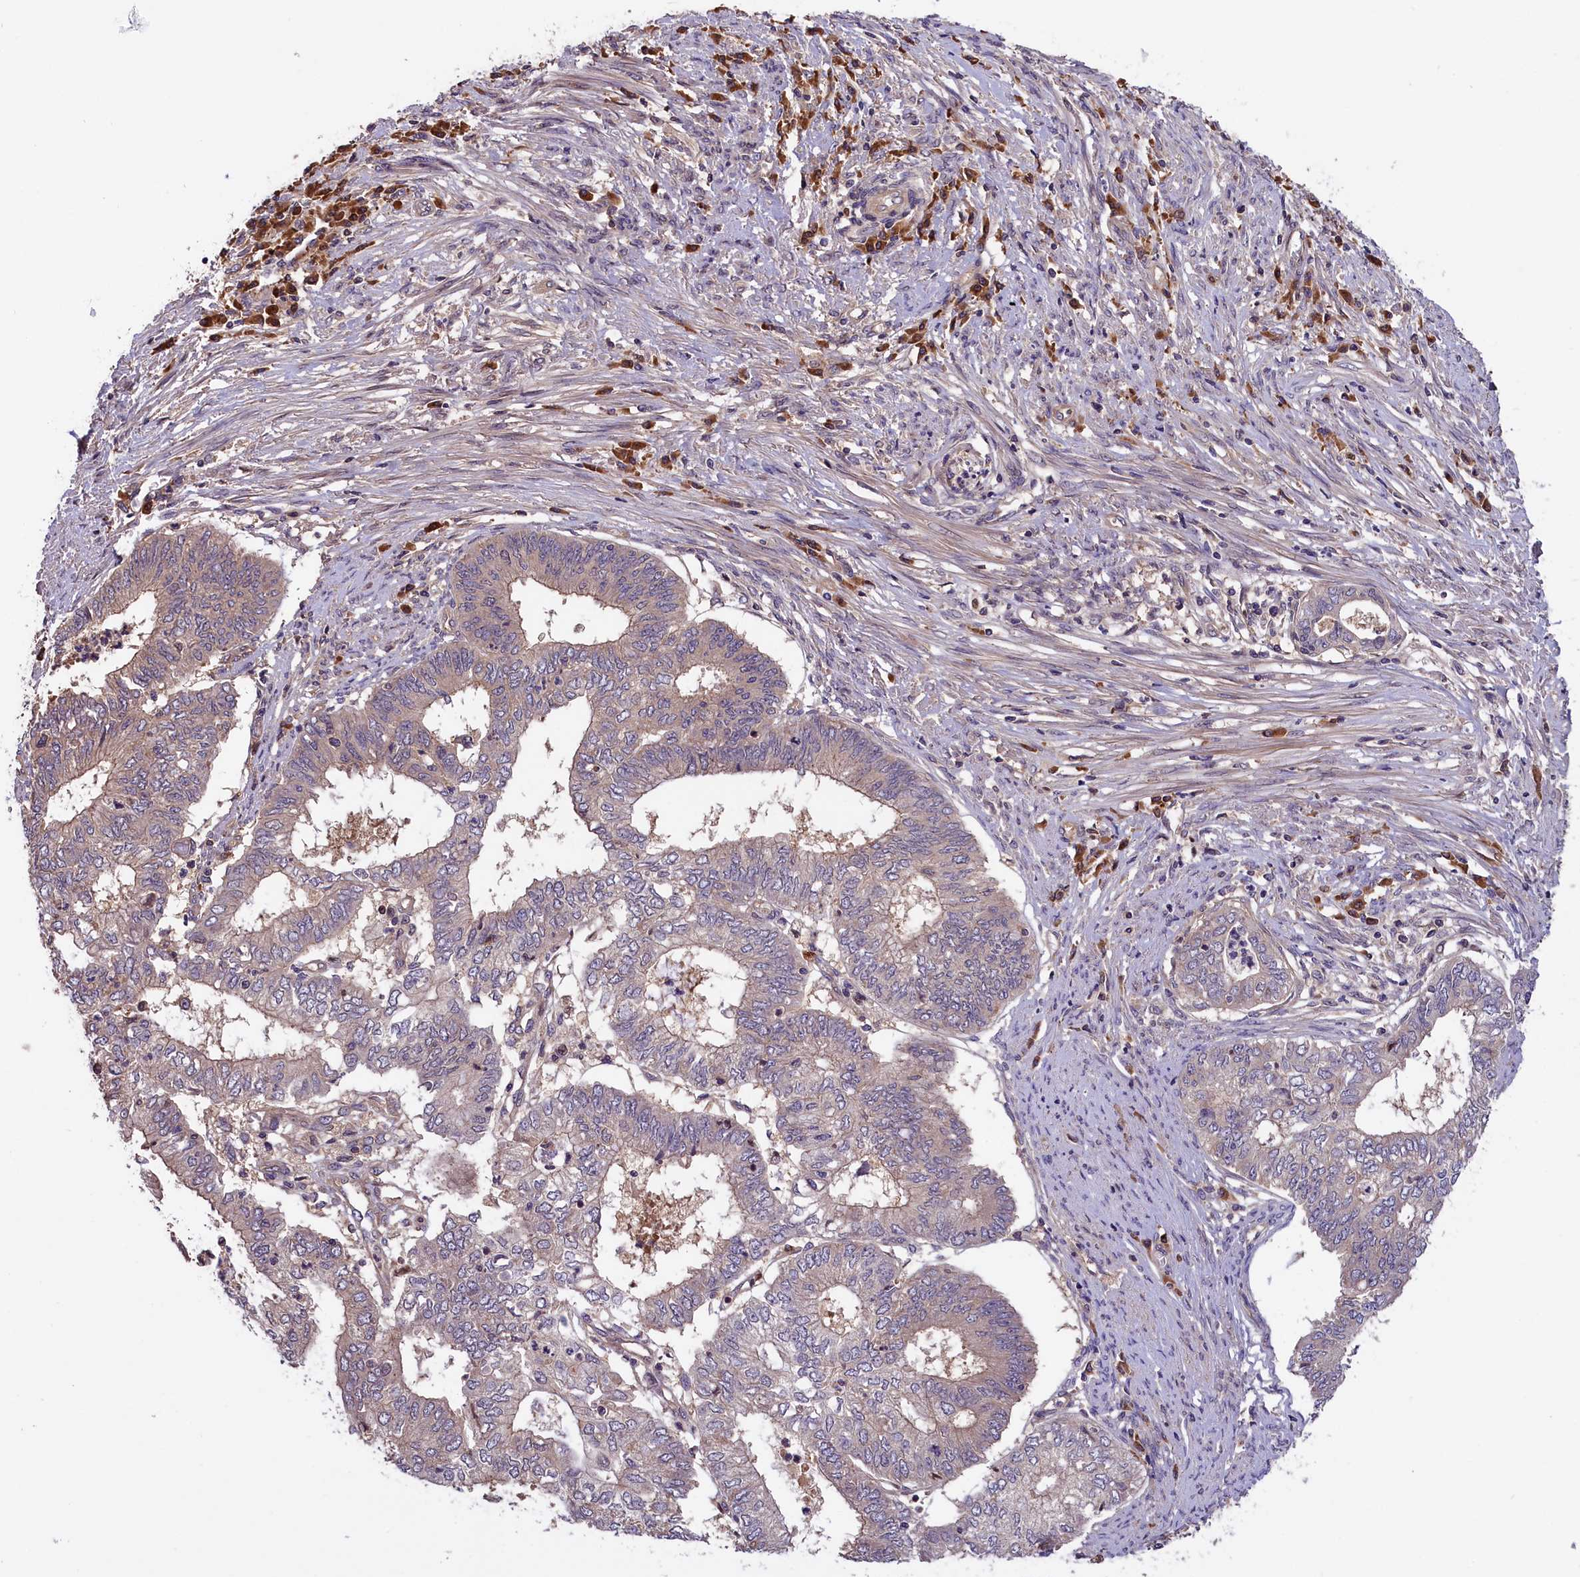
{"staining": {"intensity": "weak", "quantity": "<25%", "location": "cytoplasmic/membranous"}, "tissue": "endometrial cancer", "cell_type": "Tumor cells", "image_type": "cancer", "snomed": [{"axis": "morphology", "description": "Adenocarcinoma, NOS"}, {"axis": "topography", "description": "Endometrium"}], "caption": "Immunohistochemistry histopathology image of adenocarcinoma (endometrial) stained for a protein (brown), which reveals no positivity in tumor cells.", "gene": "SETD6", "patient": {"sex": "female", "age": 68}}